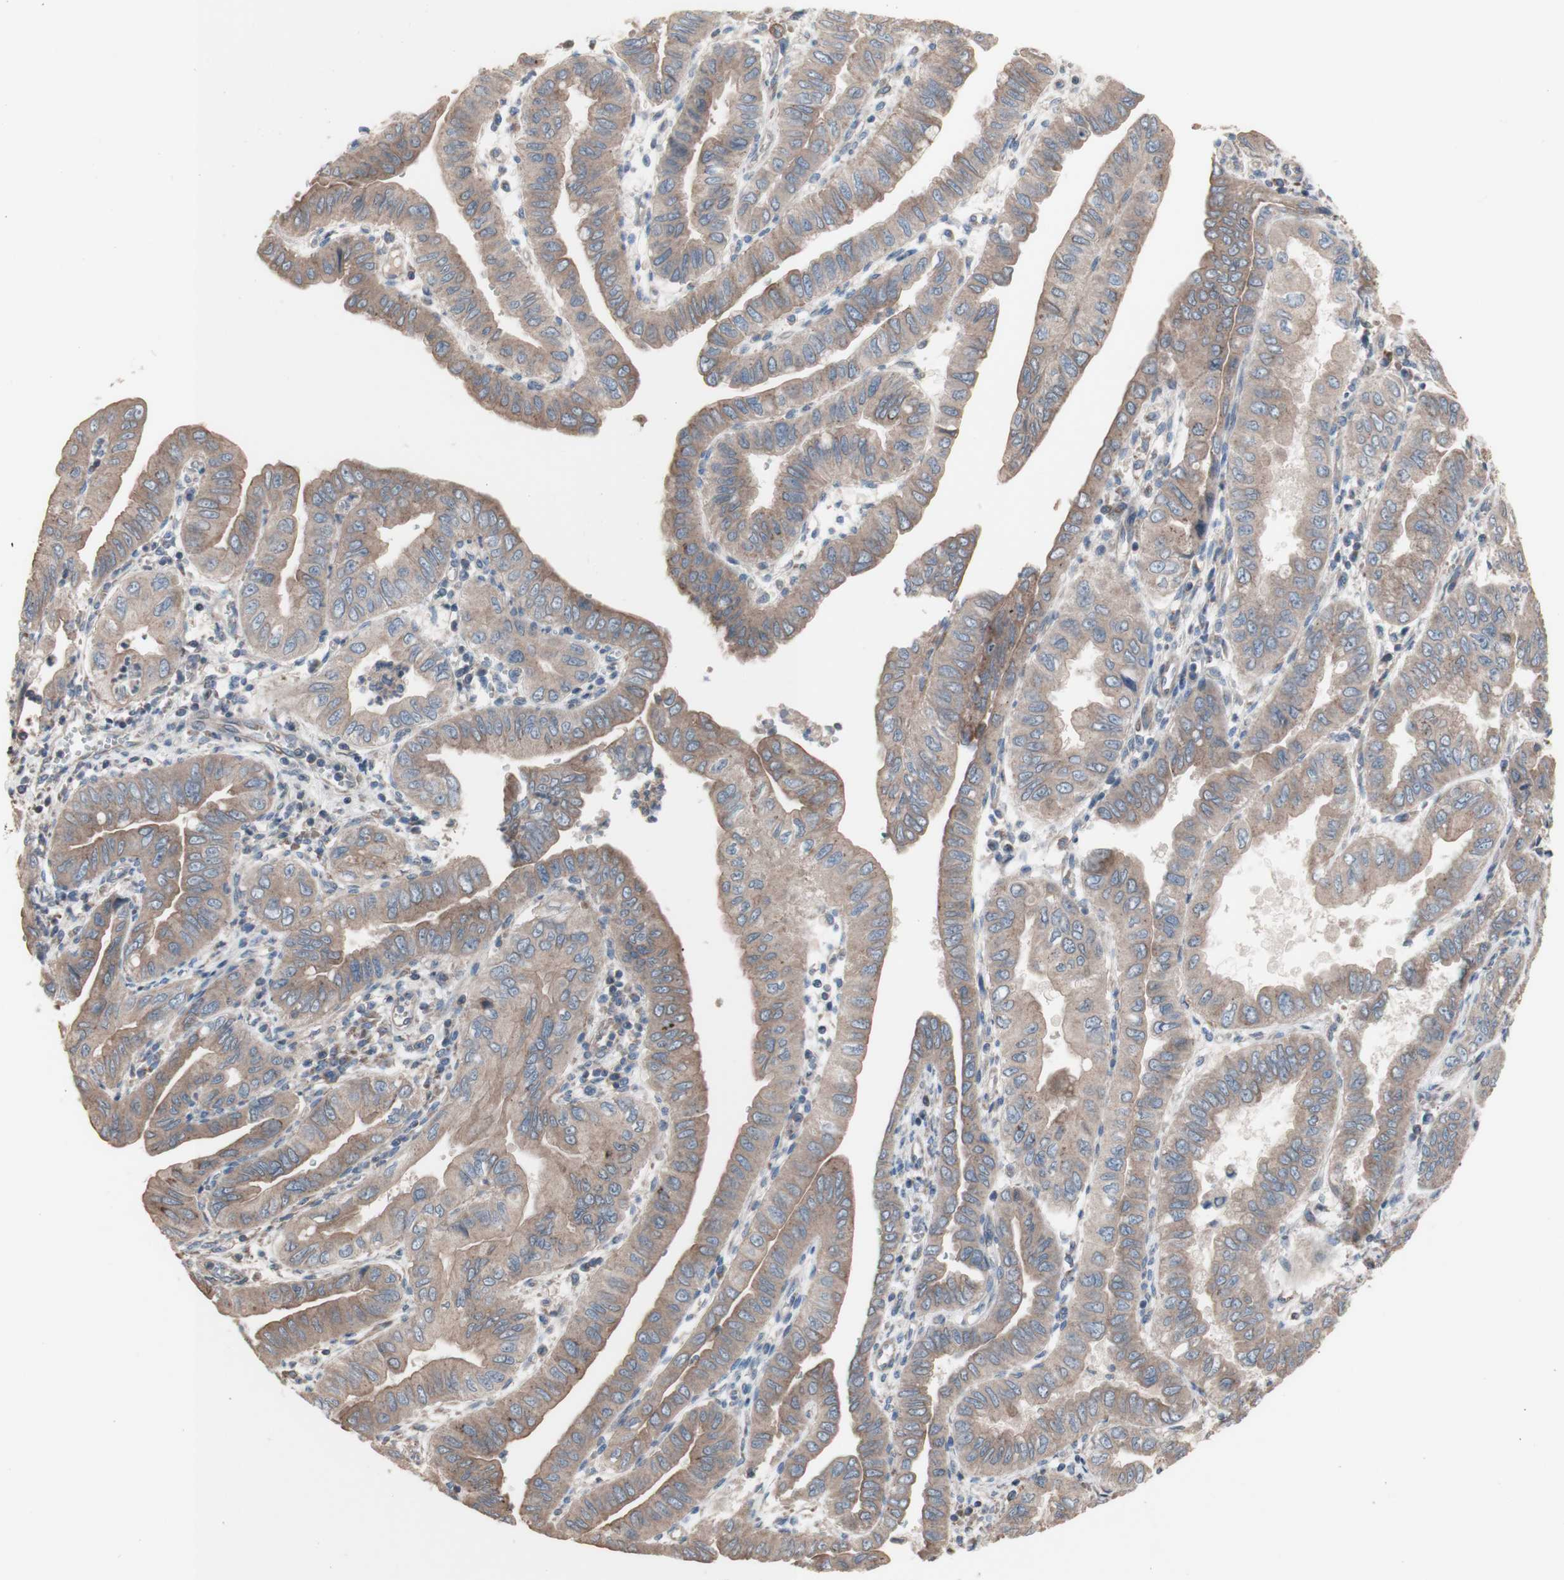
{"staining": {"intensity": "moderate", "quantity": ">75%", "location": "cytoplasmic/membranous"}, "tissue": "pancreatic cancer", "cell_type": "Tumor cells", "image_type": "cancer", "snomed": [{"axis": "morphology", "description": "Normal tissue, NOS"}, {"axis": "topography", "description": "Lymph node"}], "caption": "Immunohistochemical staining of pancreatic cancer displays medium levels of moderate cytoplasmic/membranous protein staining in approximately >75% of tumor cells. The staining was performed using DAB (3,3'-diaminobenzidine) to visualize the protein expression in brown, while the nuclei were stained in blue with hematoxylin (Magnification: 20x).", "gene": "COPB1", "patient": {"sex": "male", "age": 50}}